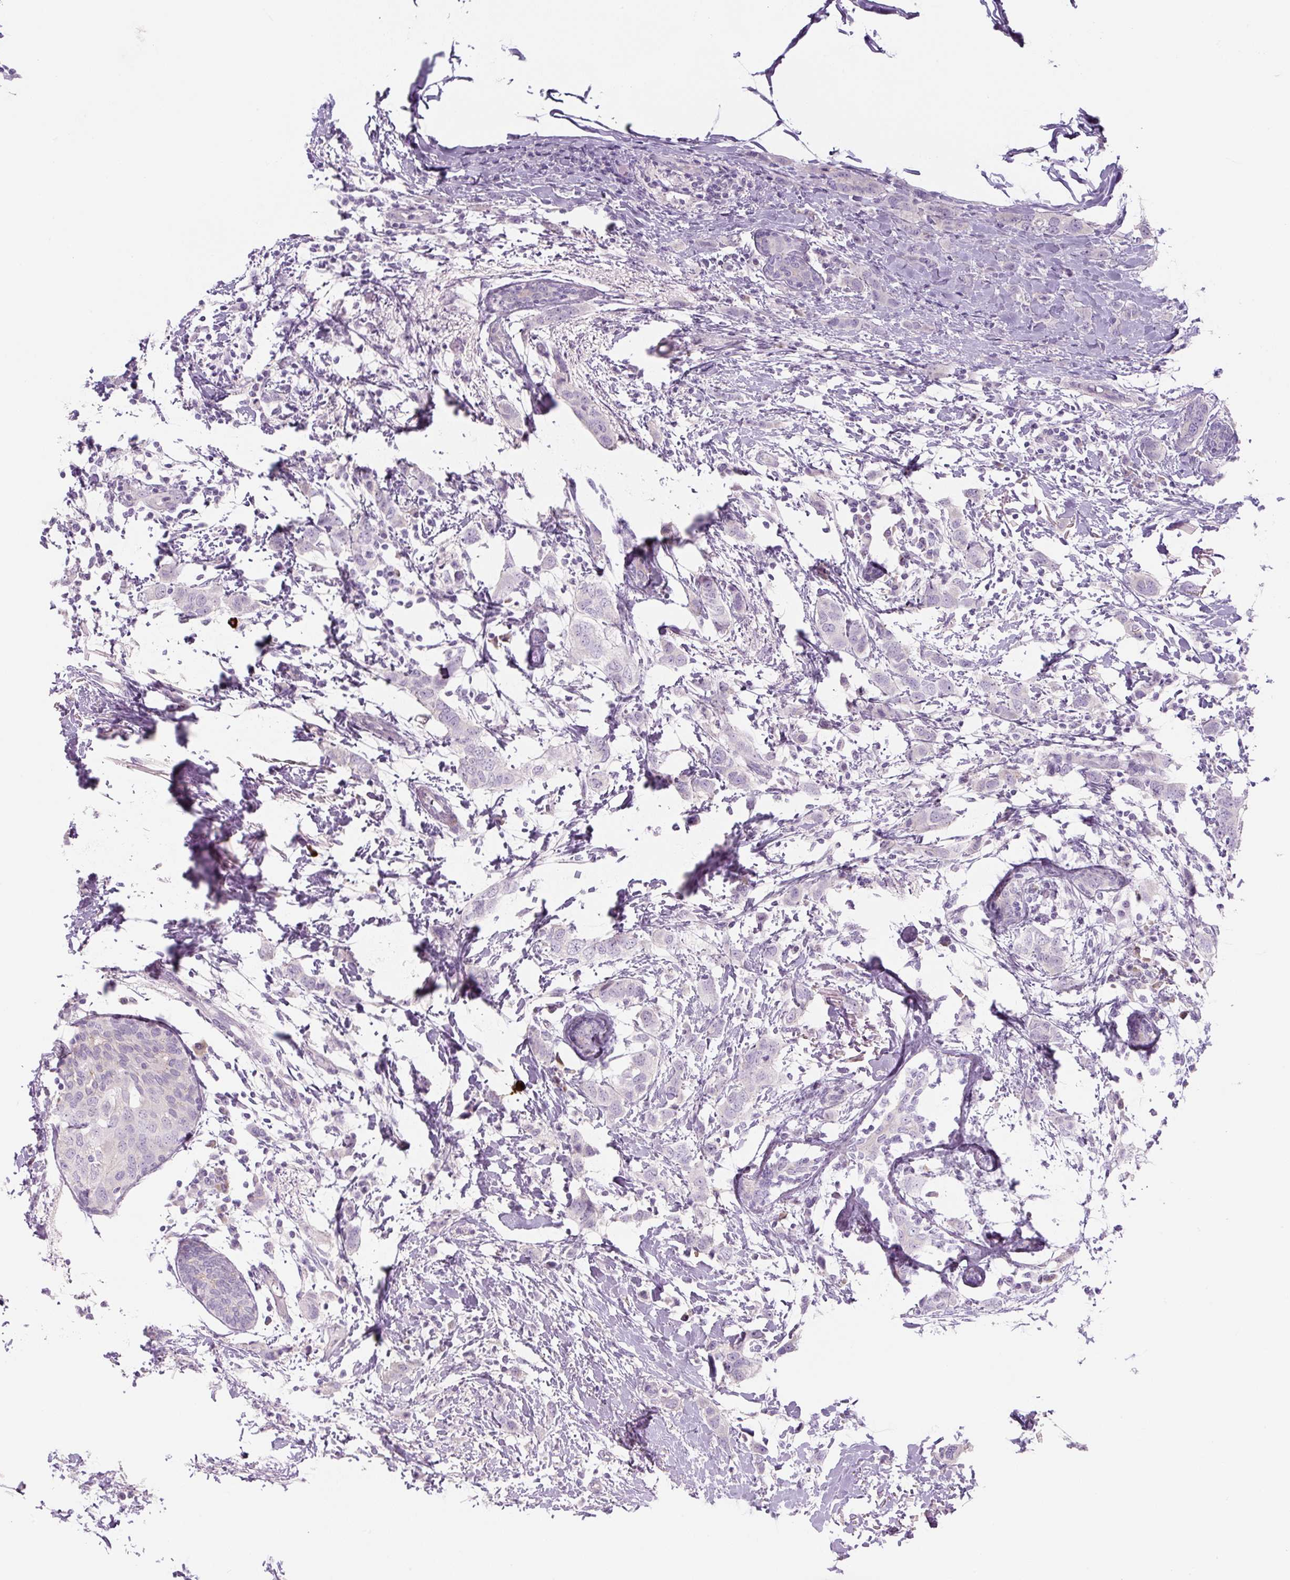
{"staining": {"intensity": "negative", "quantity": "none", "location": "none"}, "tissue": "breast cancer", "cell_type": "Tumor cells", "image_type": "cancer", "snomed": [{"axis": "morphology", "description": "Duct carcinoma"}, {"axis": "topography", "description": "Breast"}], "caption": "Tumor cells are negative for brown protein staining in infiltrating ductal carcinoma (breast).", "gene": "PRM1", "patient": {"sex": "female", "age": 50}}